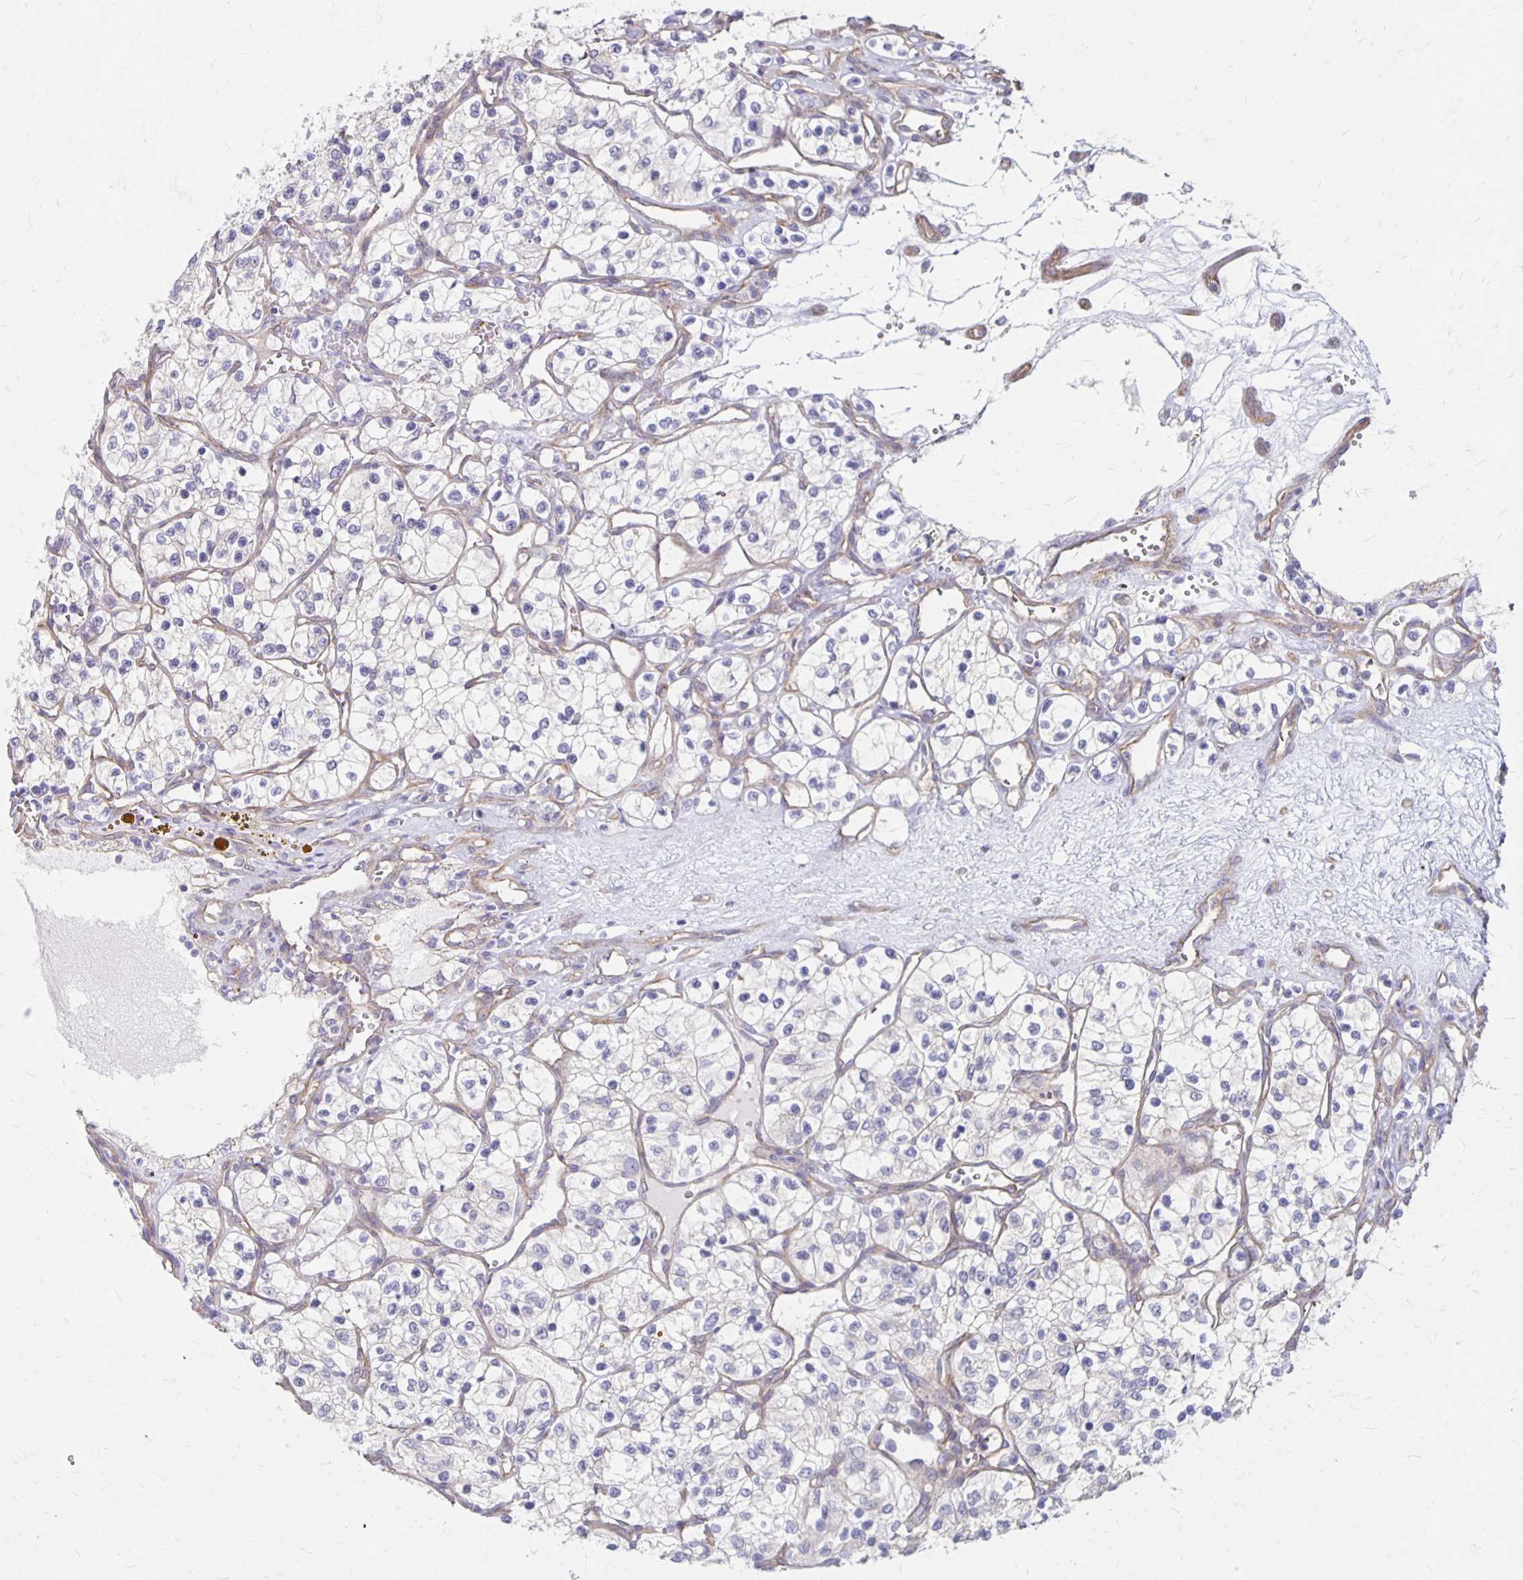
{"staining": {"intensity": "negative", "quantity": "none", "location": "none"}, "tissue": "renal cancer", "cell_type": "Tumor cells", "image_type": "cancer", "snomed": [{"axis": "morphology", "description": "Adenocarcinoma, NOS"}, {"axis": "topography", "description": "Kidney"}], "caption": "Human renal cancer stained for a protein using immunohistochemistry (IHC) displays no positivity in tumor cells.", "gene": "PPP1R3E", "patient": {"sex": "female", "age": 69}}